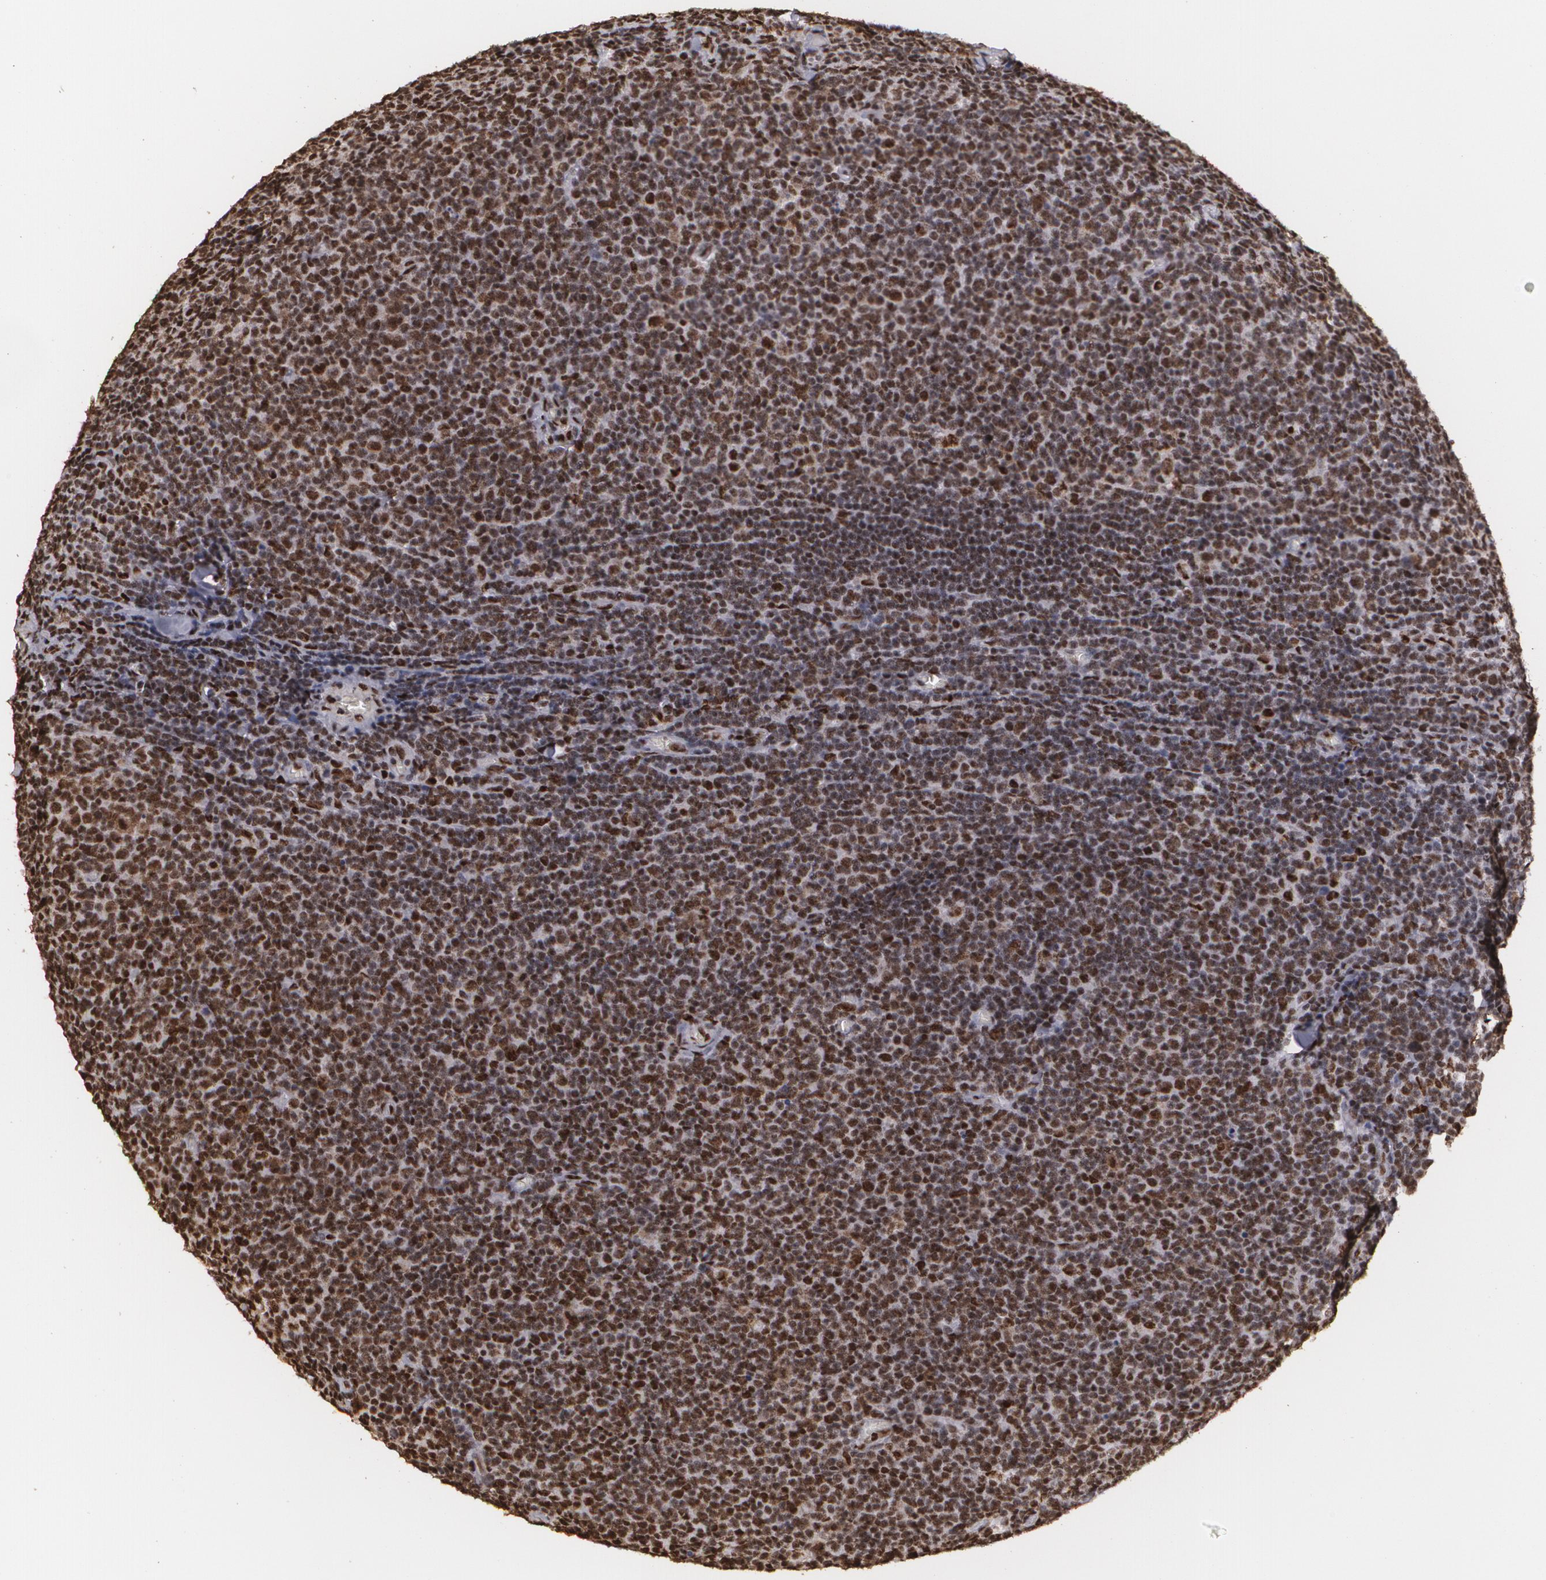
{"staining": {"intensity": "strong", "quantity": ">75%", "location": "nuclear"}, "tissue": "lymphoma", "cell_type": "Tumor cells", "image_type": "cancer", "snomed": [{"axis": "morphology", "description": "Malignant lymphoma, non-Hodgkin's type, Low grade"}, {"axis": "topography", "description": "Lymph node"}], "caption": "High-magnification brightfield microscopy of lymphoma stained with DAB (3,3'-diaminobenzidine) (brown) and counterstained with hematoxylin (blue). tumor cells exhibit strong nuclear positivity is appreciated in about>75% of cells.", "gene": "RCOR1", "patient": {"sex": "male", "age": 74}}